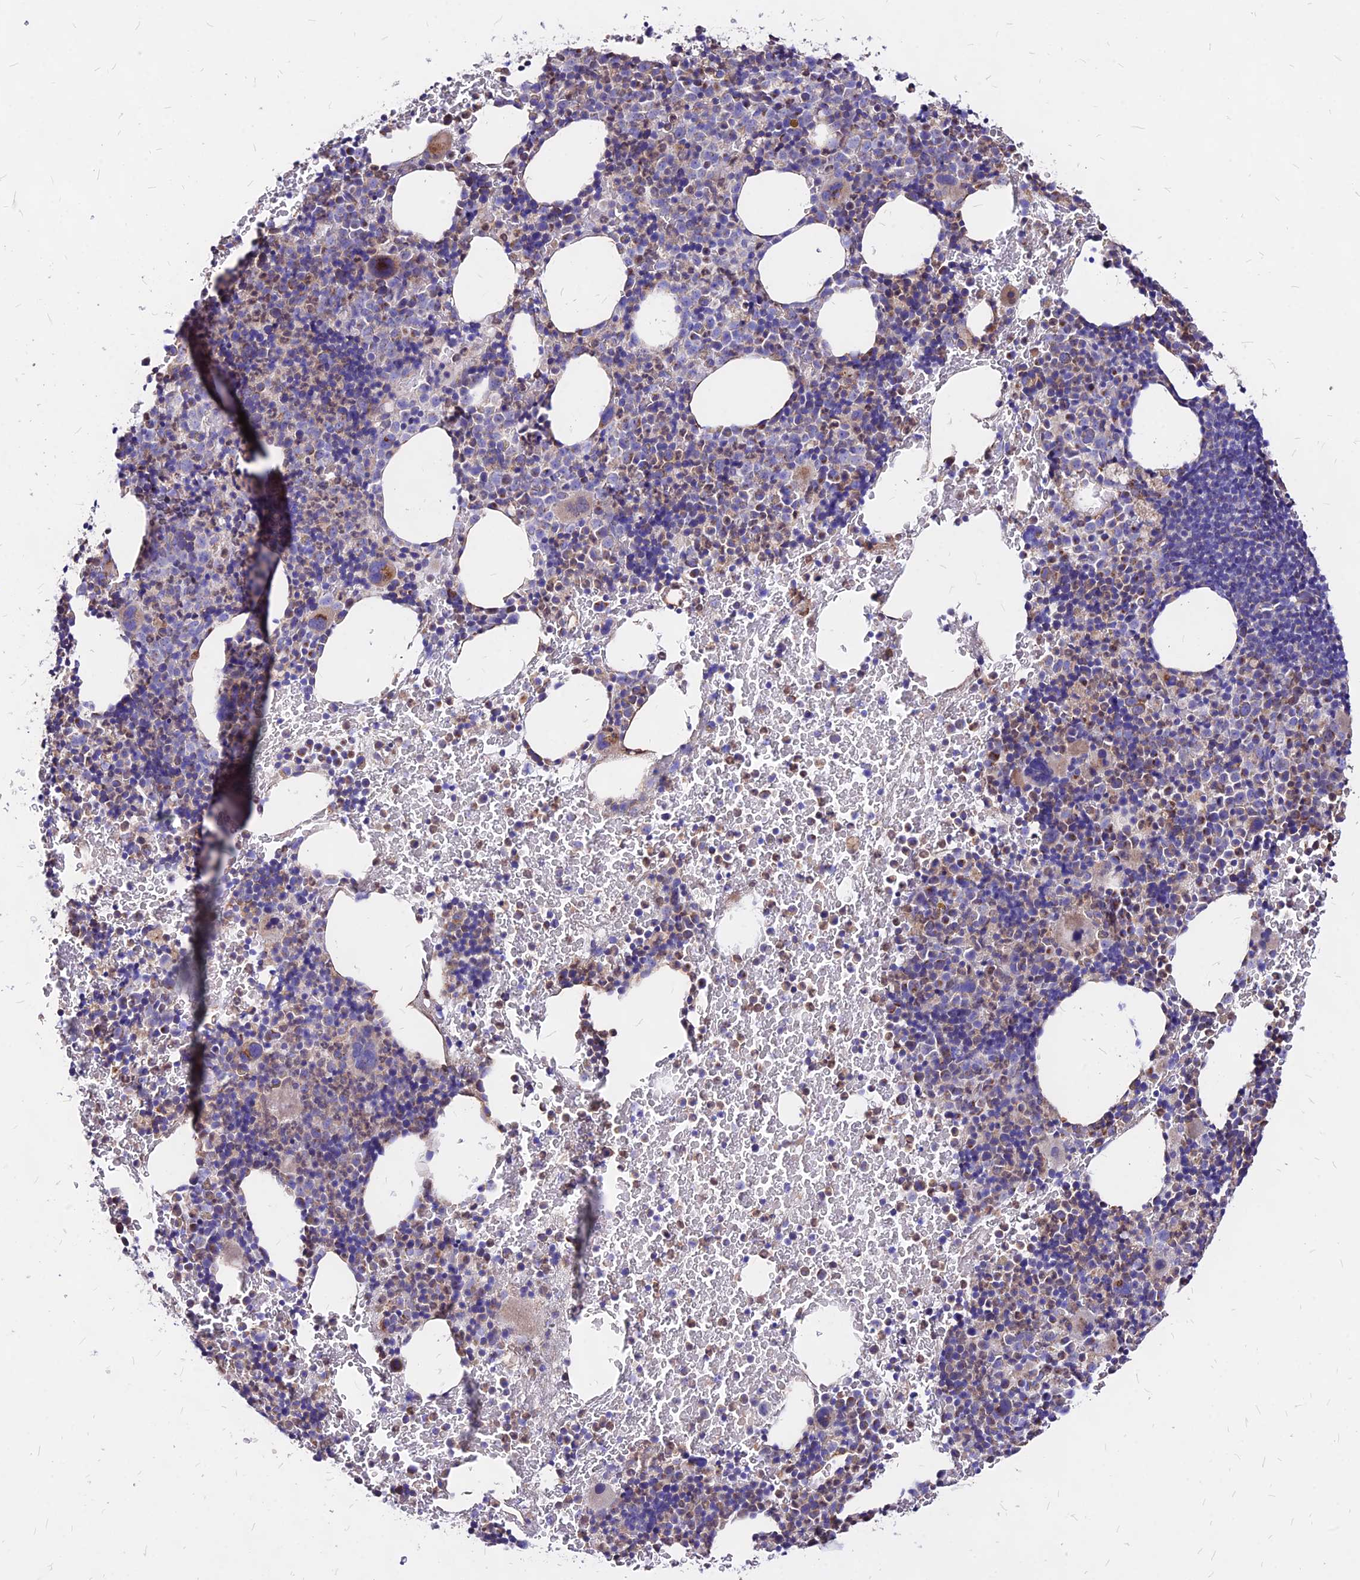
{"staining": {"intensity": "moderate", "quantity": "<25%", "location": "cytoplasmic/membranous"}, "tissue": "bone marrow", "cell_type": "Hematopoietic cells", "image_type": "normal", "snomed": [{"axis": "morphology", "description": "Normal tissue, NOS"}, {"axis": "morphology", "description": "Inflammation, NOS"}, {"axis": "topography", "description": "Bone marrow"}], "caption": "Immunohistochemistry (IHC) of normal bone marrow displays low levels of moderate cytoplasmic/membranous positivity in approximately <25% of hematopoietic cells. (DAB (3,3'-diaminobenzidine) = brown stain, brightfield microscopy at high magnification).", "gene": "MRPL3", "patient": {"sex": "male", "age": 72}}